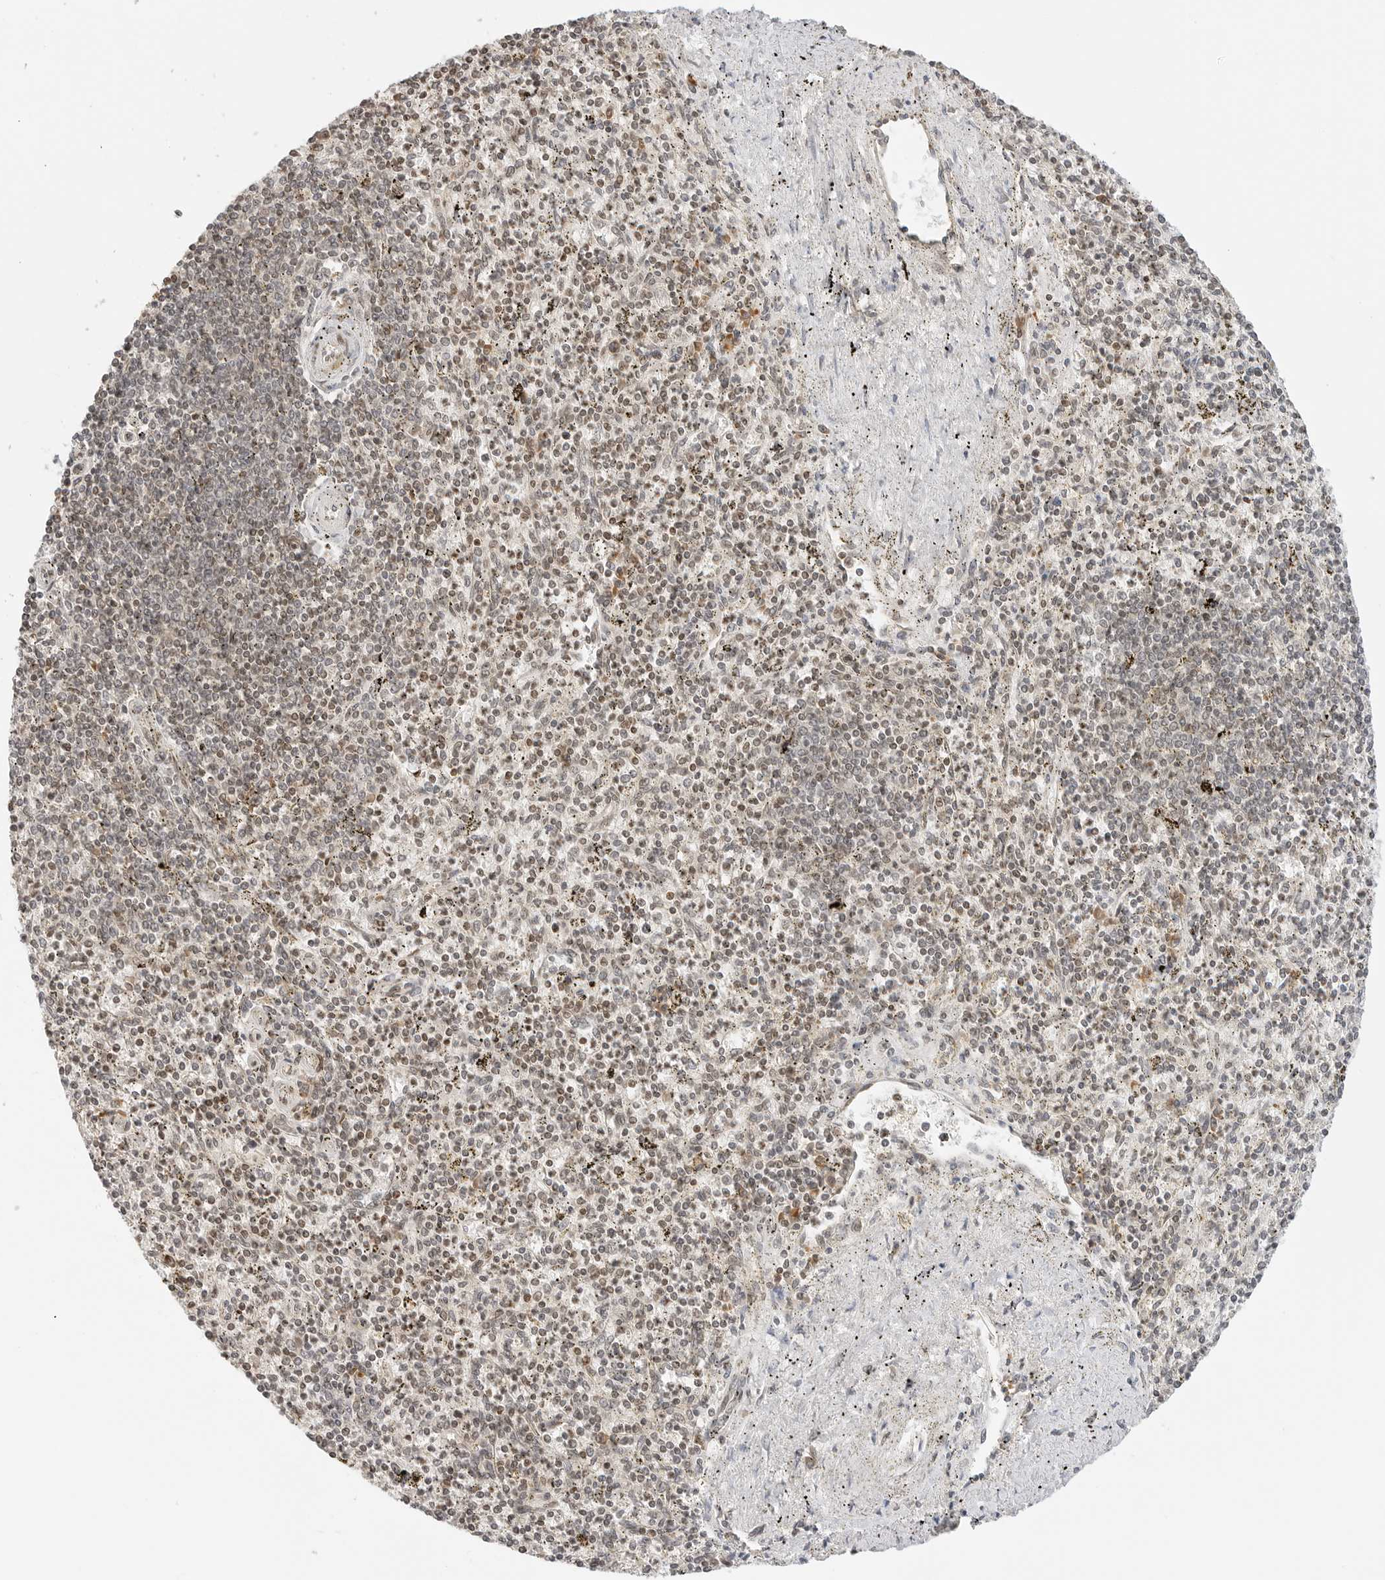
{"staining": {"intensity": "weak", "quantity": "25%-75%", "location": "cytoplasmic/membranous,nuclear"}, "tissue": "spleen", "cell_type": "Cells in red pulp", "image_type": "normal", "snomed": [{"axis": "morphology", "description": "Normal tissue, NOS"}, {"axis": "topography", "description": "Spleen"}], "caption": "Weak cytoplasmic/membranous,nuclear expression is appreciated in about 25%-75% of cells in red pulp in normal spleen.", "gene": "POLH", "patient": {"sex": "male", "age": 72}}